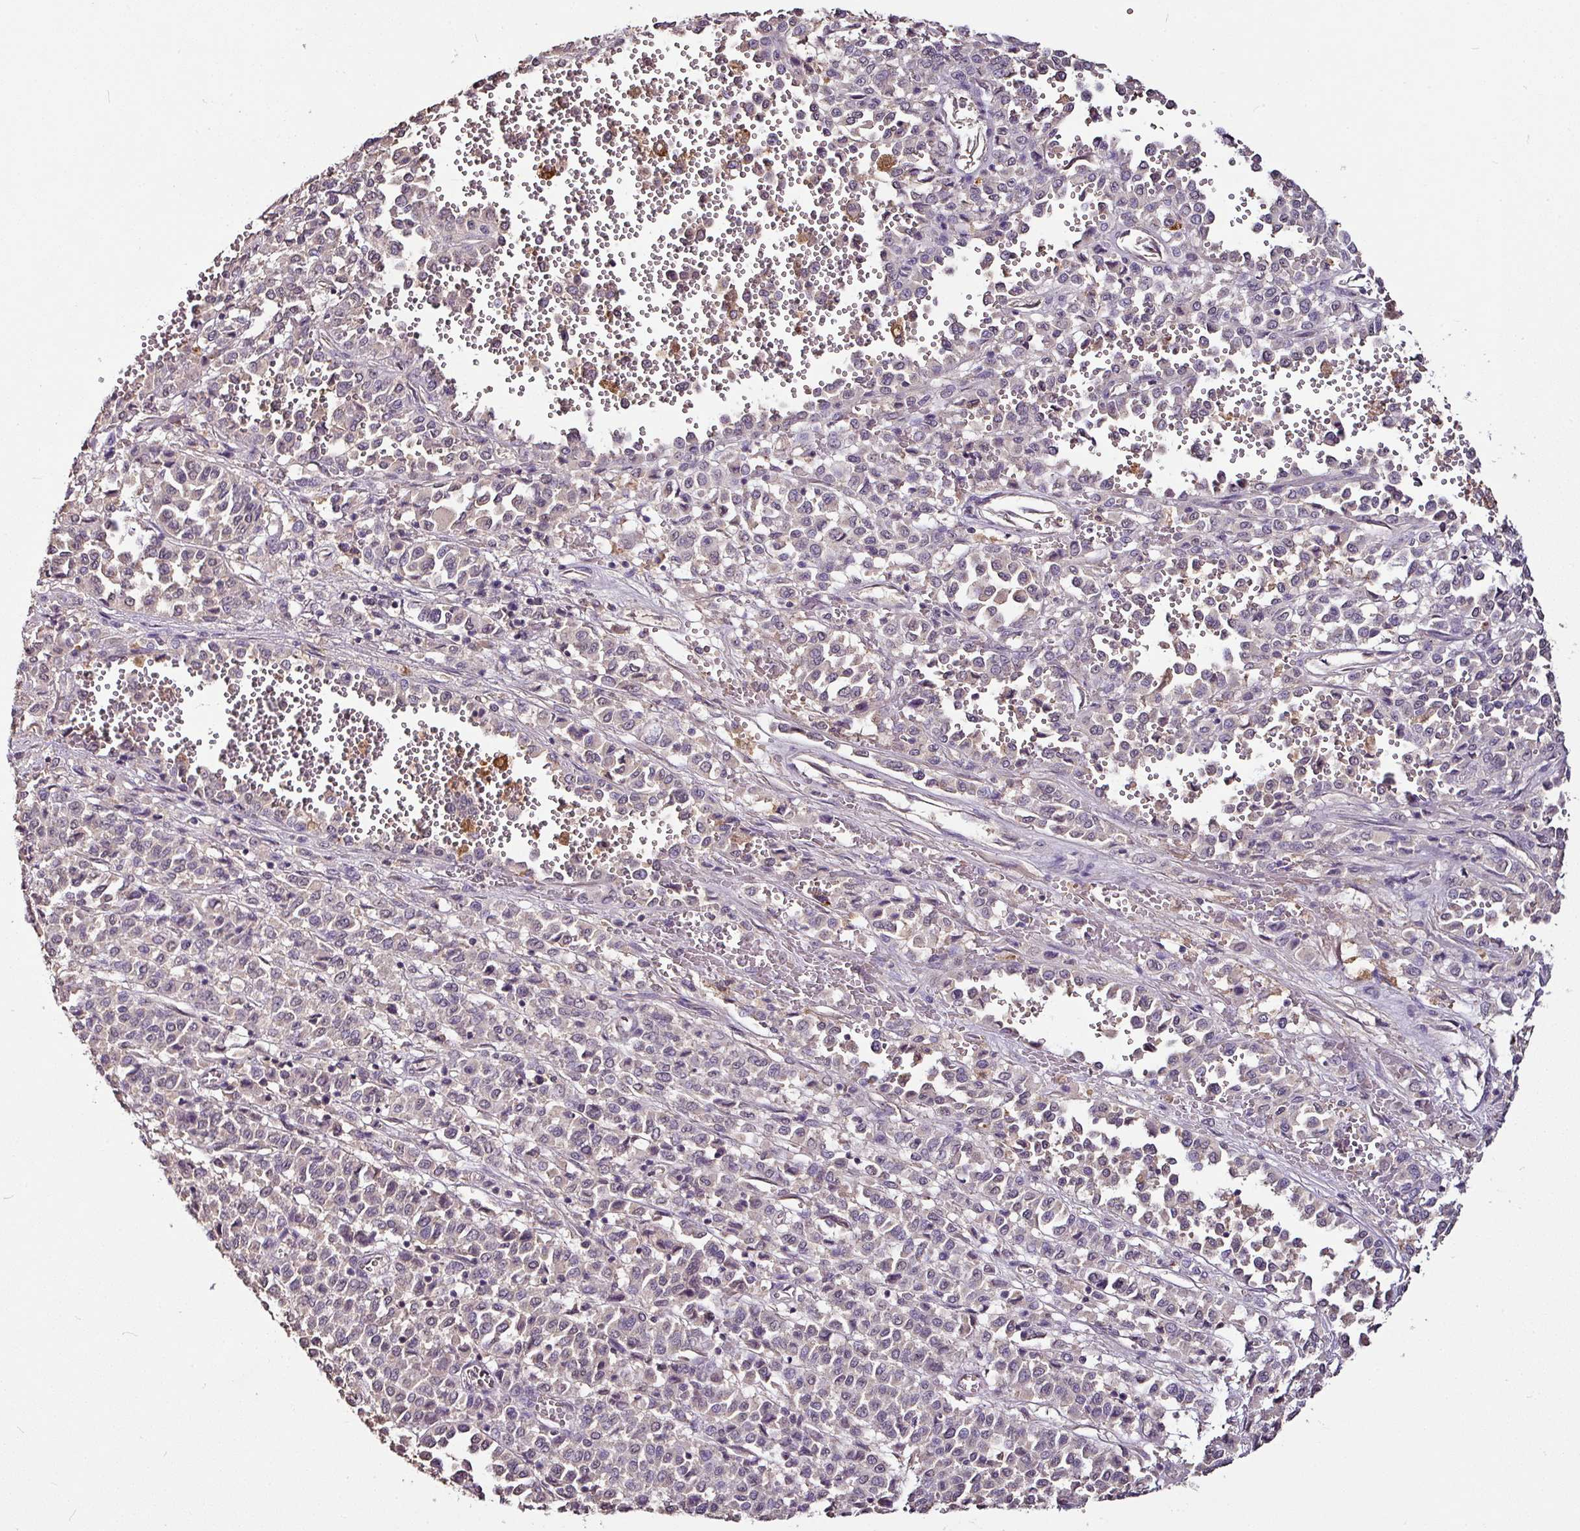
{"staining": {"intensity": "weak", "quantity": "<25%", "location": "cytoplasmic/membranous"}, "tissue": "melanoma", "cell_type": "Tumor cells", "image_type": "cancer", "snomed": [{"axis": "morphology", "description": "Malignant melanoma, Metastatic site"}, {"axis": "topography", "description": "Pancreas"}], "caption": "This is an IHC micrograph of malignant melanoma (metastatic site). There is no expression in tumor cells.", "gene": "RPL38", "patient": {"sex": "female", "age": 30}}